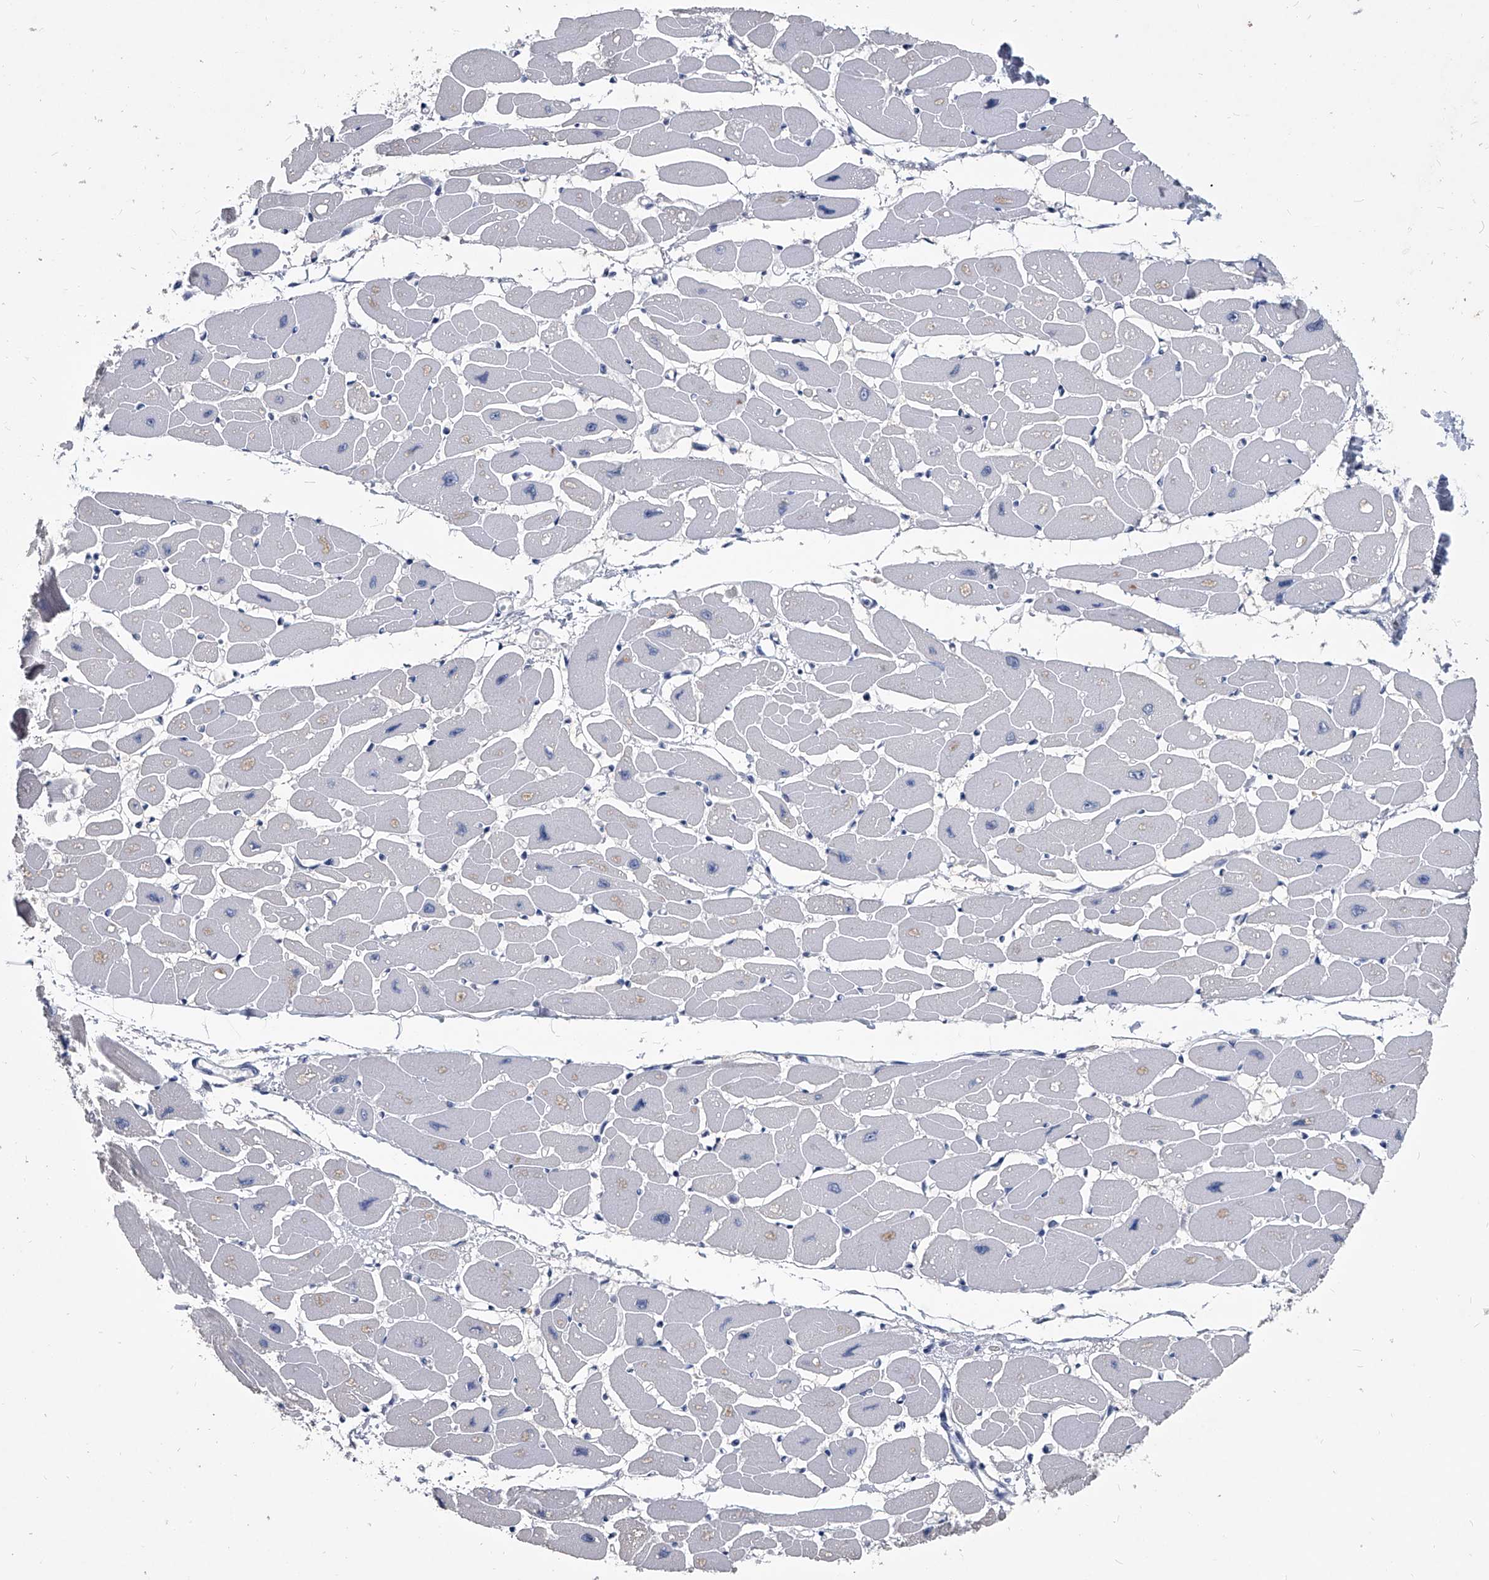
{"staining": {"intensity": "negative", "quantity": "none", "location": "none"}, "tissue": "heart muscle", "cell_type": "Cardiomyocytes", "image_type": "normal", "snomed": [{"axis": "morphology", "description": "Normal tissue, NOS"}, {"axis": "topography", "description": "Heart"}], "caption": "High magnification brightfield microscopy of benign heart muscle stained with DAB (brown) and counterstained with hematoxylin (blue): cardiomyocytes show no significant staining.", "gene": "BCAS1", "patient": {"sex": "female", "age": 54}}